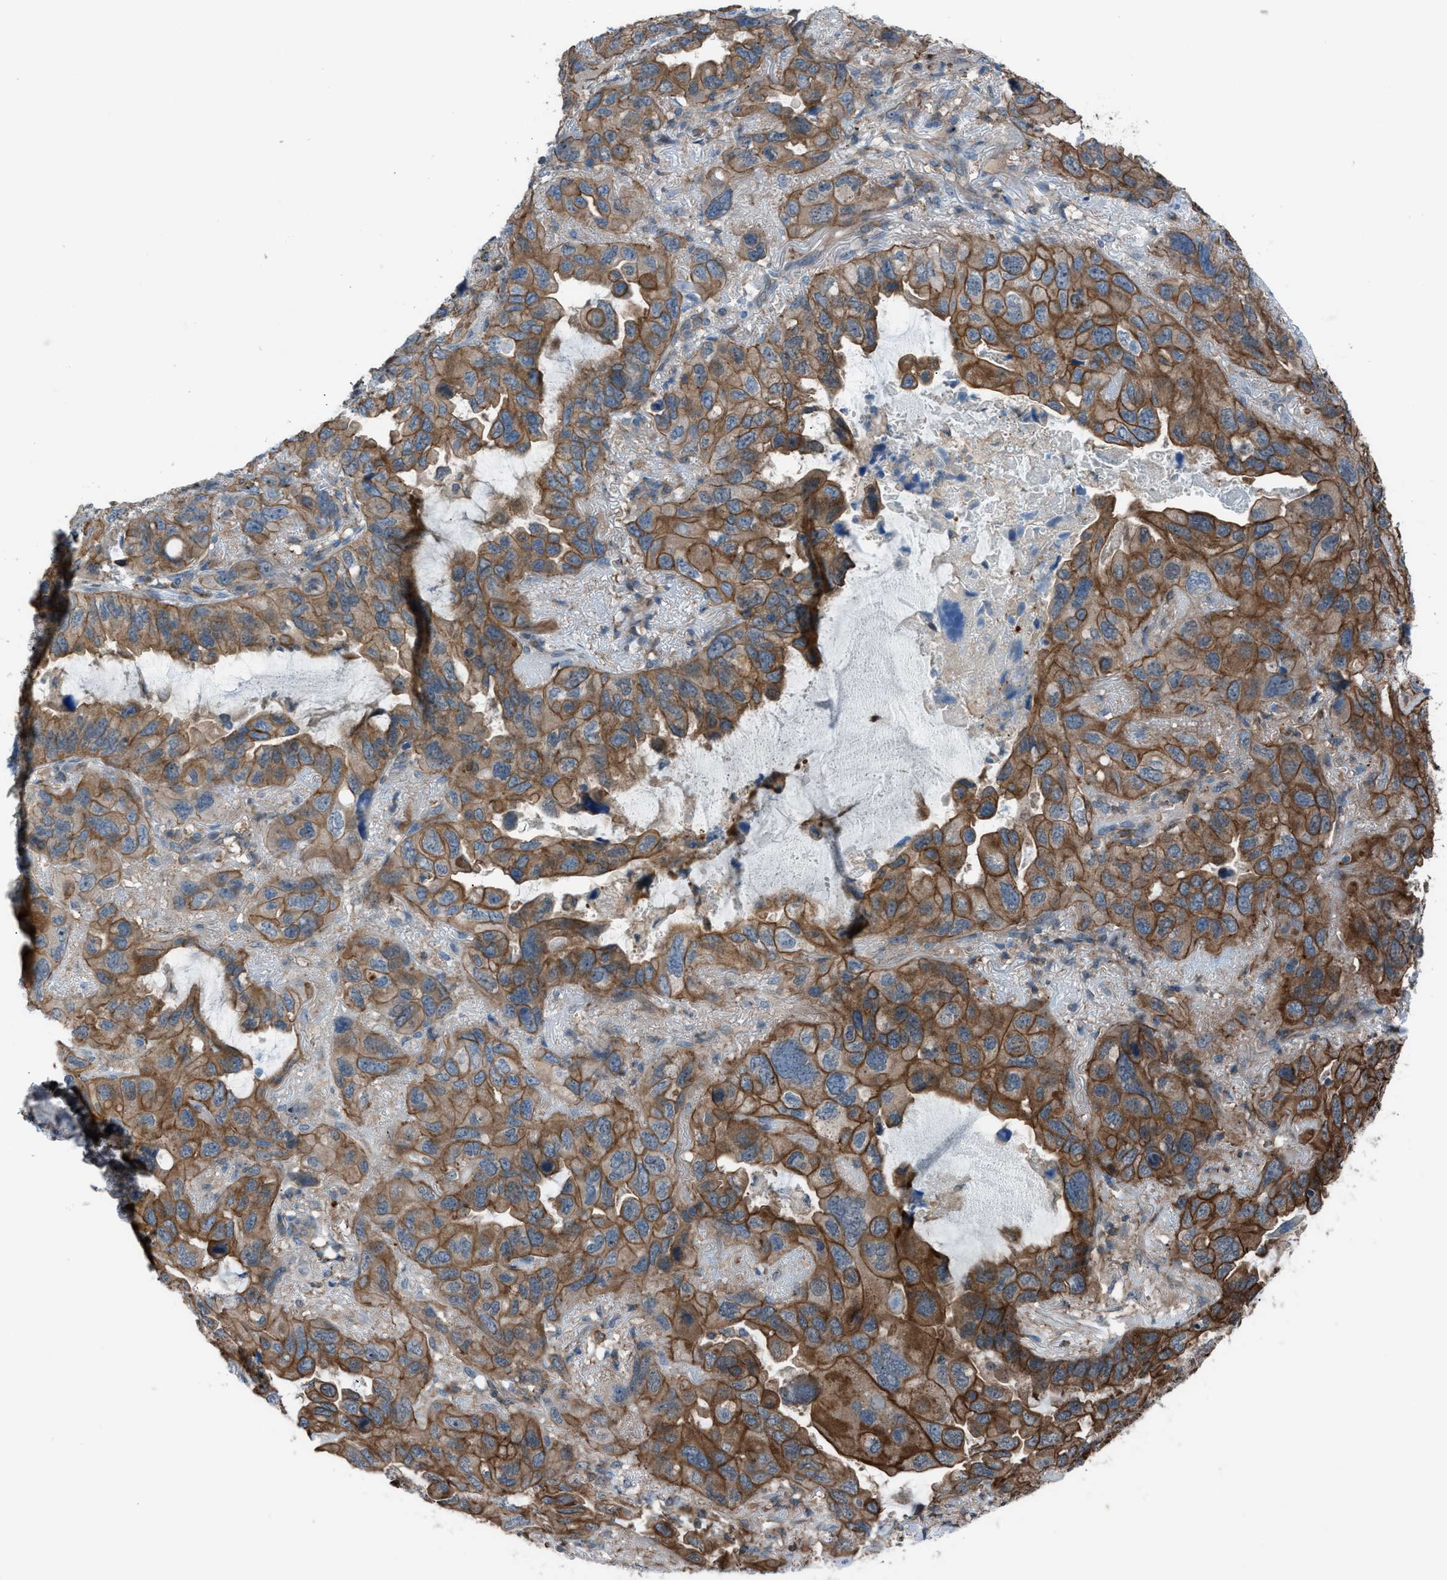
{"staining": {"intensity": "moderate", "quantity": ">75%", "location": "cytoplasmic/membranous"}, "tissue": "lung cancer", "cell_type": "Tumor cells", "image_type": "cancer", "snomed": [{"axis": "morphology", "description": "Squamous cell carcinoma, NOS"}, {"axis": "topography", "description": "Lung"}], "caption": "This is a histology image of immunohistochemistry (IHC) staining of lung cancer (squamous cell carcinoma), which shows moderate staining in the cytoplasmic/membranous of tumor cells.", "gene": "DYRK1A", "patient": {"sex": "female", "age": 73}}